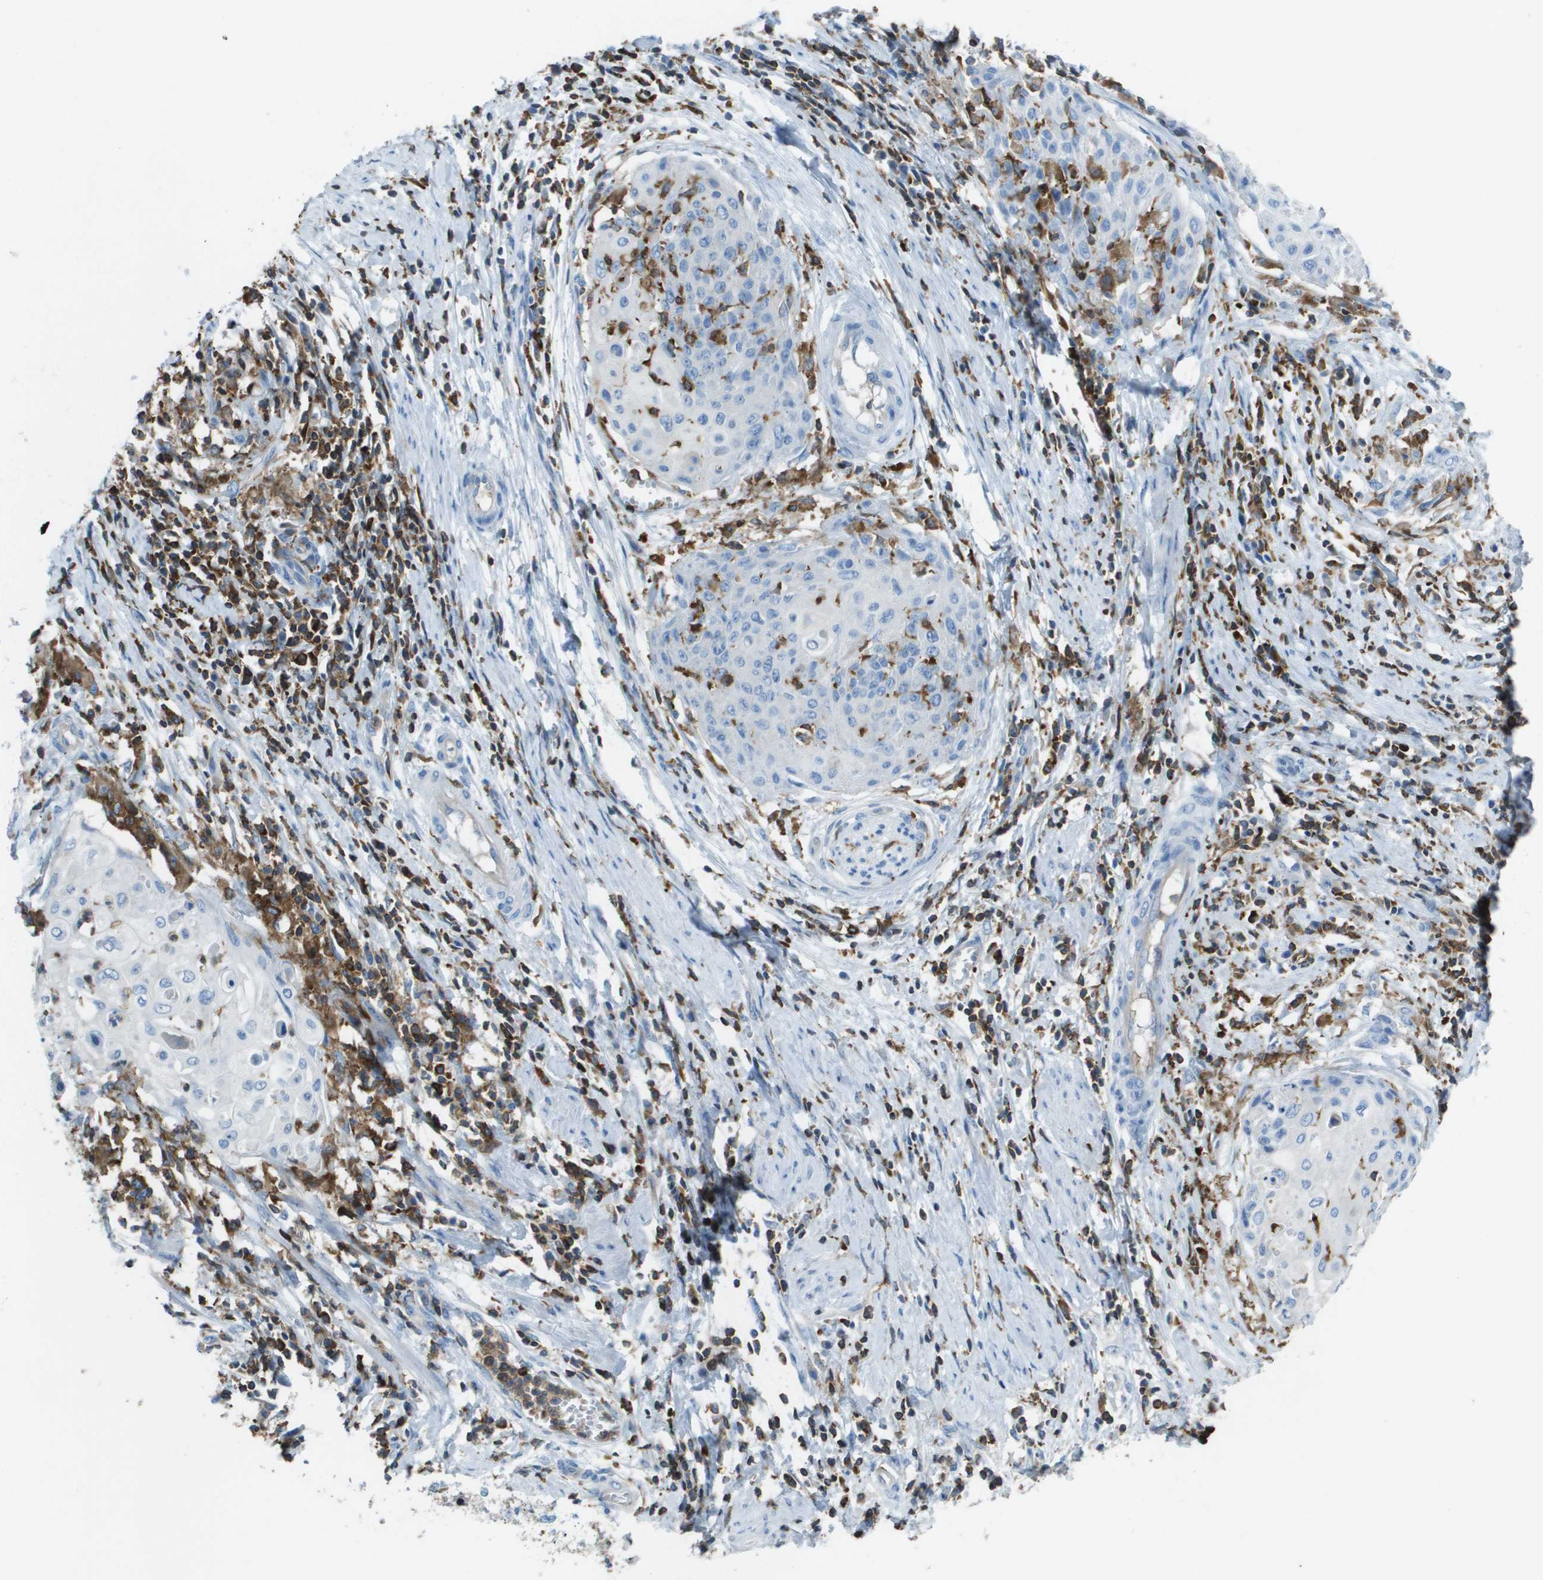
{"staining": {"intensity": "negative", "quantity": "none", "location": "none"}, "tissue": "cervical cancer", "cell_type": "Tumor cells", "image_type": "cancer", "snomed": [{"axis": "morphology", "description": "Squamous cell carcinoma, NOS"}, {"axis": "topography", "description": "Cervix"}], "caption": "Cervical cancer (squamous cell carcinoma) was stained to show a protein in brown. There is no significant staining in tumor cells.", "gene": "APBB1IP", "patient": {"sex": "female", "age": 39}}